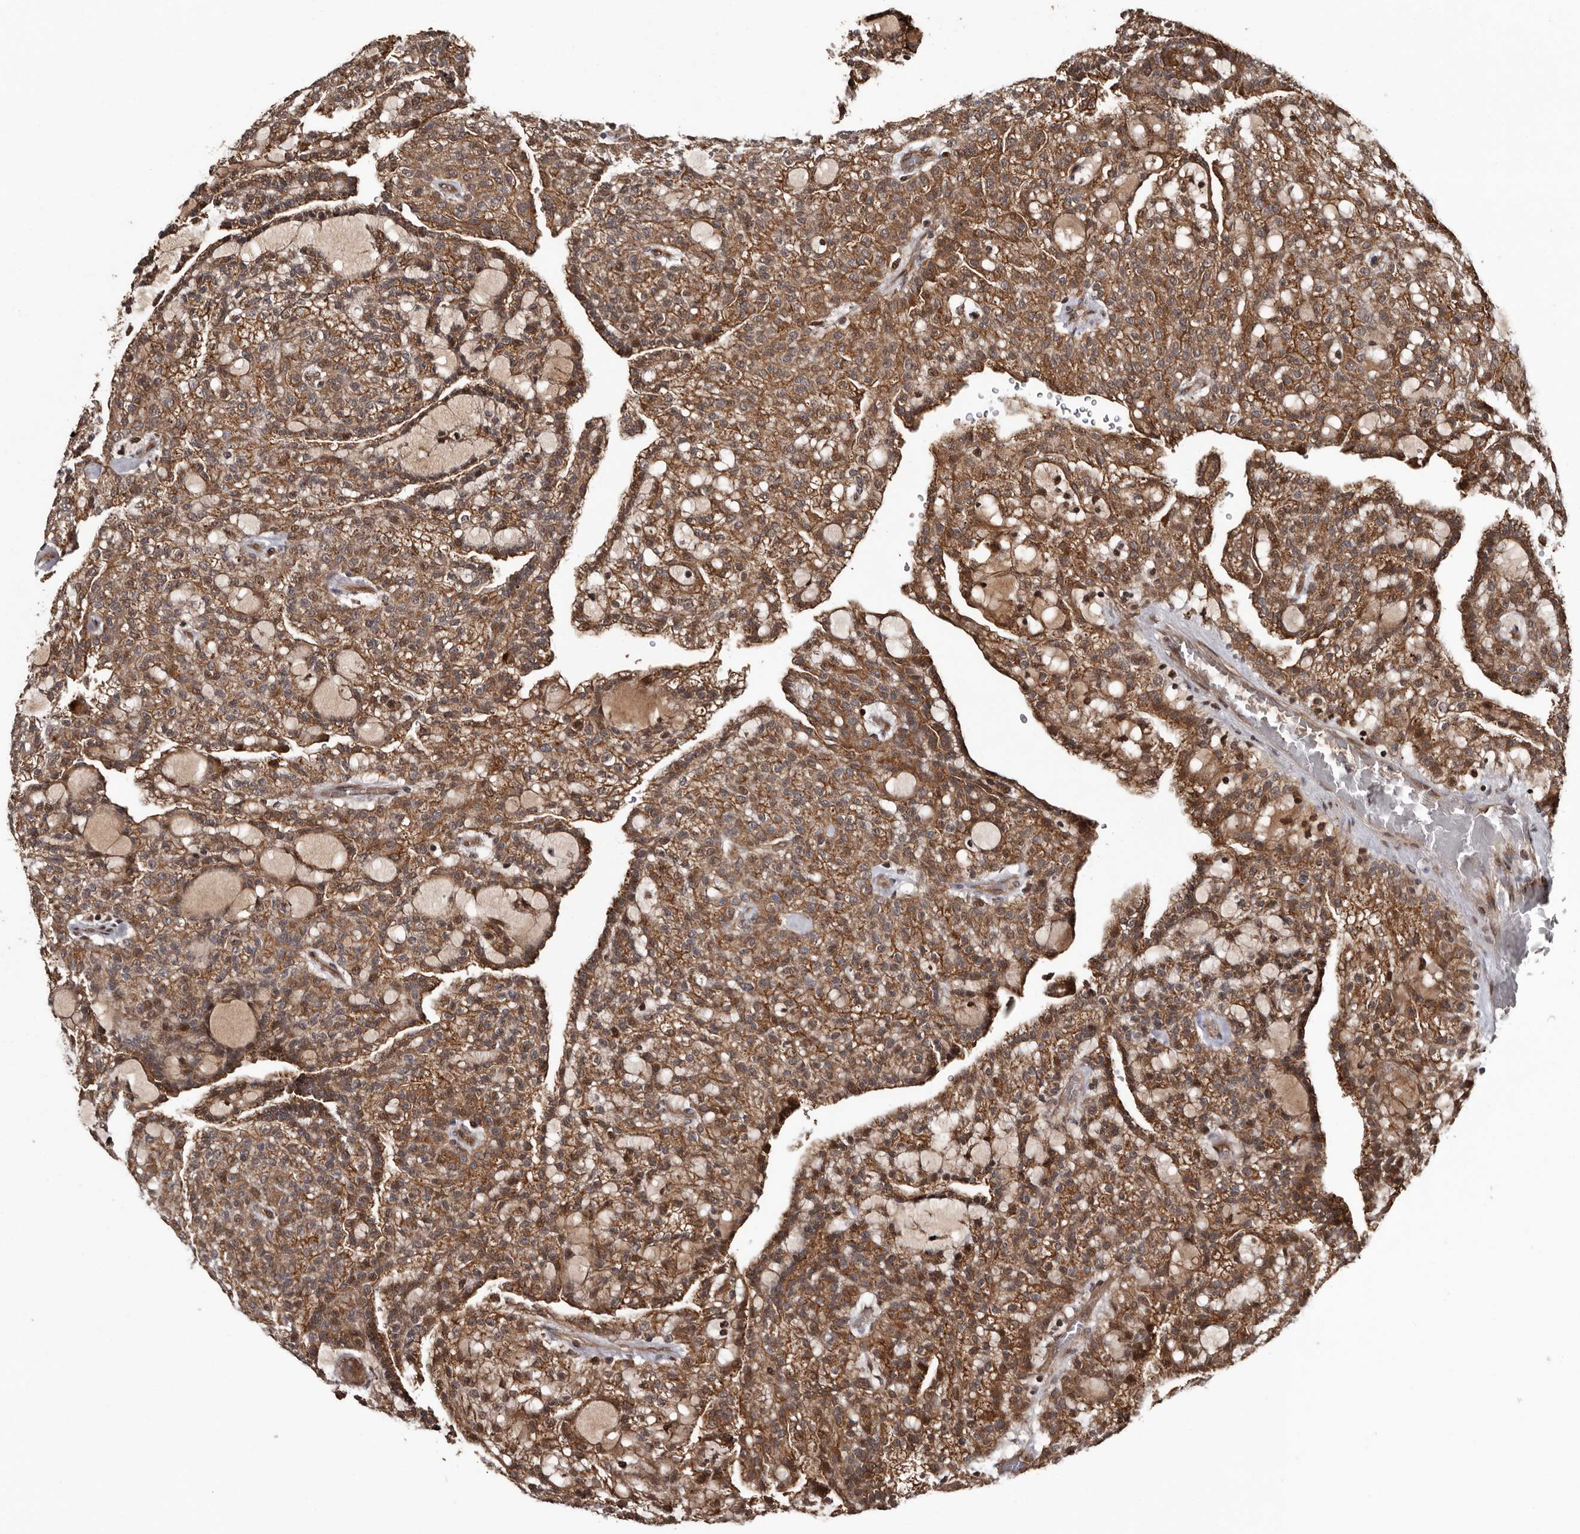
{"staining": {"intensity": "moderate", "quantity": ">75%", "location": "cytoplasmic/membranous,nuclear"}, "tissue": "renal cancer", "cell_type": "Tumor cells", "image_type": "cancer", "snomed": [{"axis": "morphology", "description": "Adenocarcinoma, NOS"}, {"axis": "topography", "description": "Kidney"}], "caption": "Human renal adenocarcinoma stained with a brown dye shows moderate cytoplasmic/membranous and nuclear positive staining in approximately >75% of tumor cells.", "gene": "SERTAD4", "patient": {"sex": "male", "age": 63}}